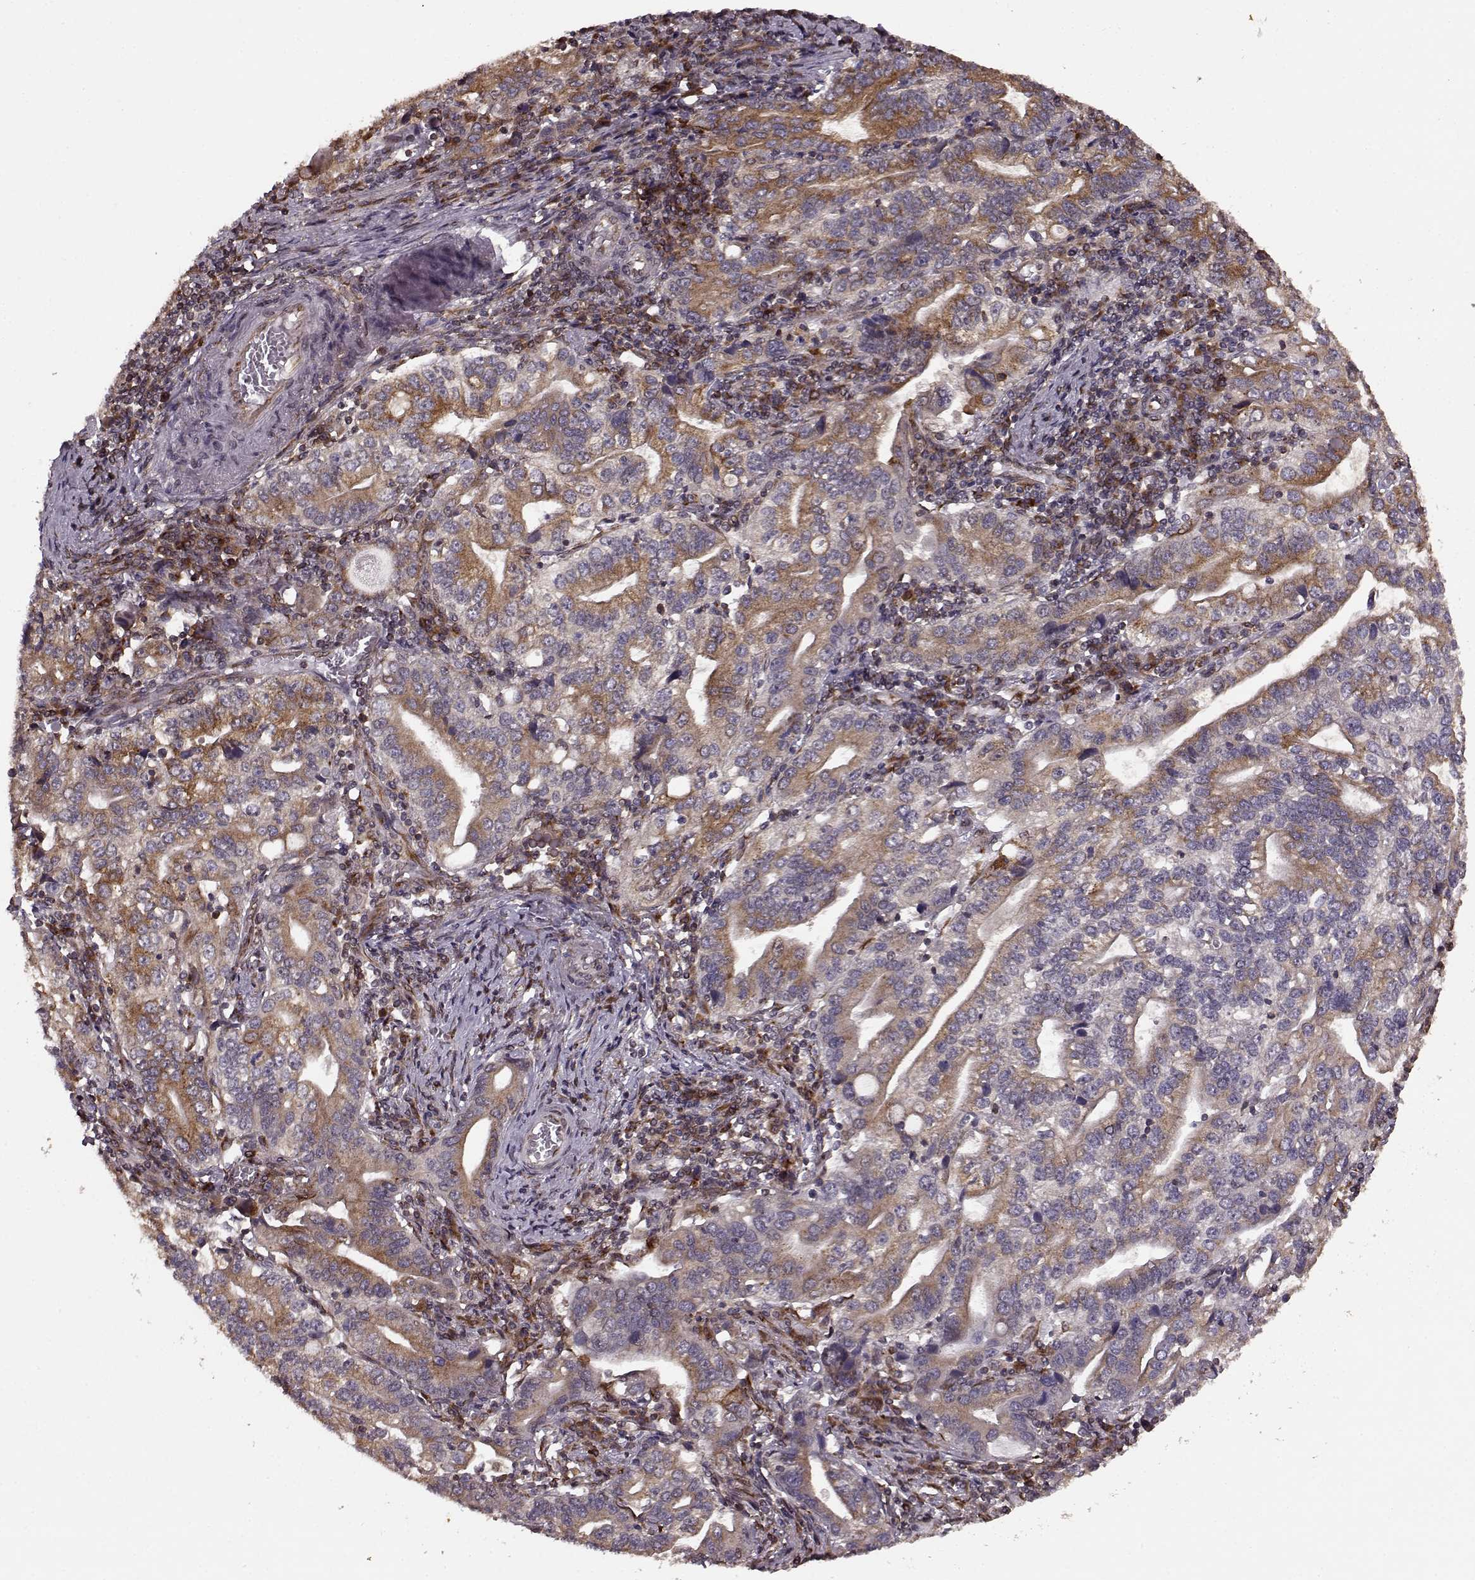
{"staining": {"intensity": "weak", "quantity": ">75%", "location": "cytoplasmic/membranous"}, "tissue": "stomach cancer", "cell_type": "Tumor cells", "image_type": "cancer", "snomed": [{"axis": "morphology", "description": "Adenocarcinoma, NOS"}, {"axis": "topography", "description": "Stomach, lower"}], "caption": "Brown immunohistochemical staining in stomach cancer (adenocarcinoma) demonstrates weak cytoplasmic/membranous positivity in about >75% of tumor cells. Immunohistochemistry stains the protein of interest in brown and the nuclei are stained blue.", "gene": "YIPF5", "patient": {"sex": "female", "age": 72}}